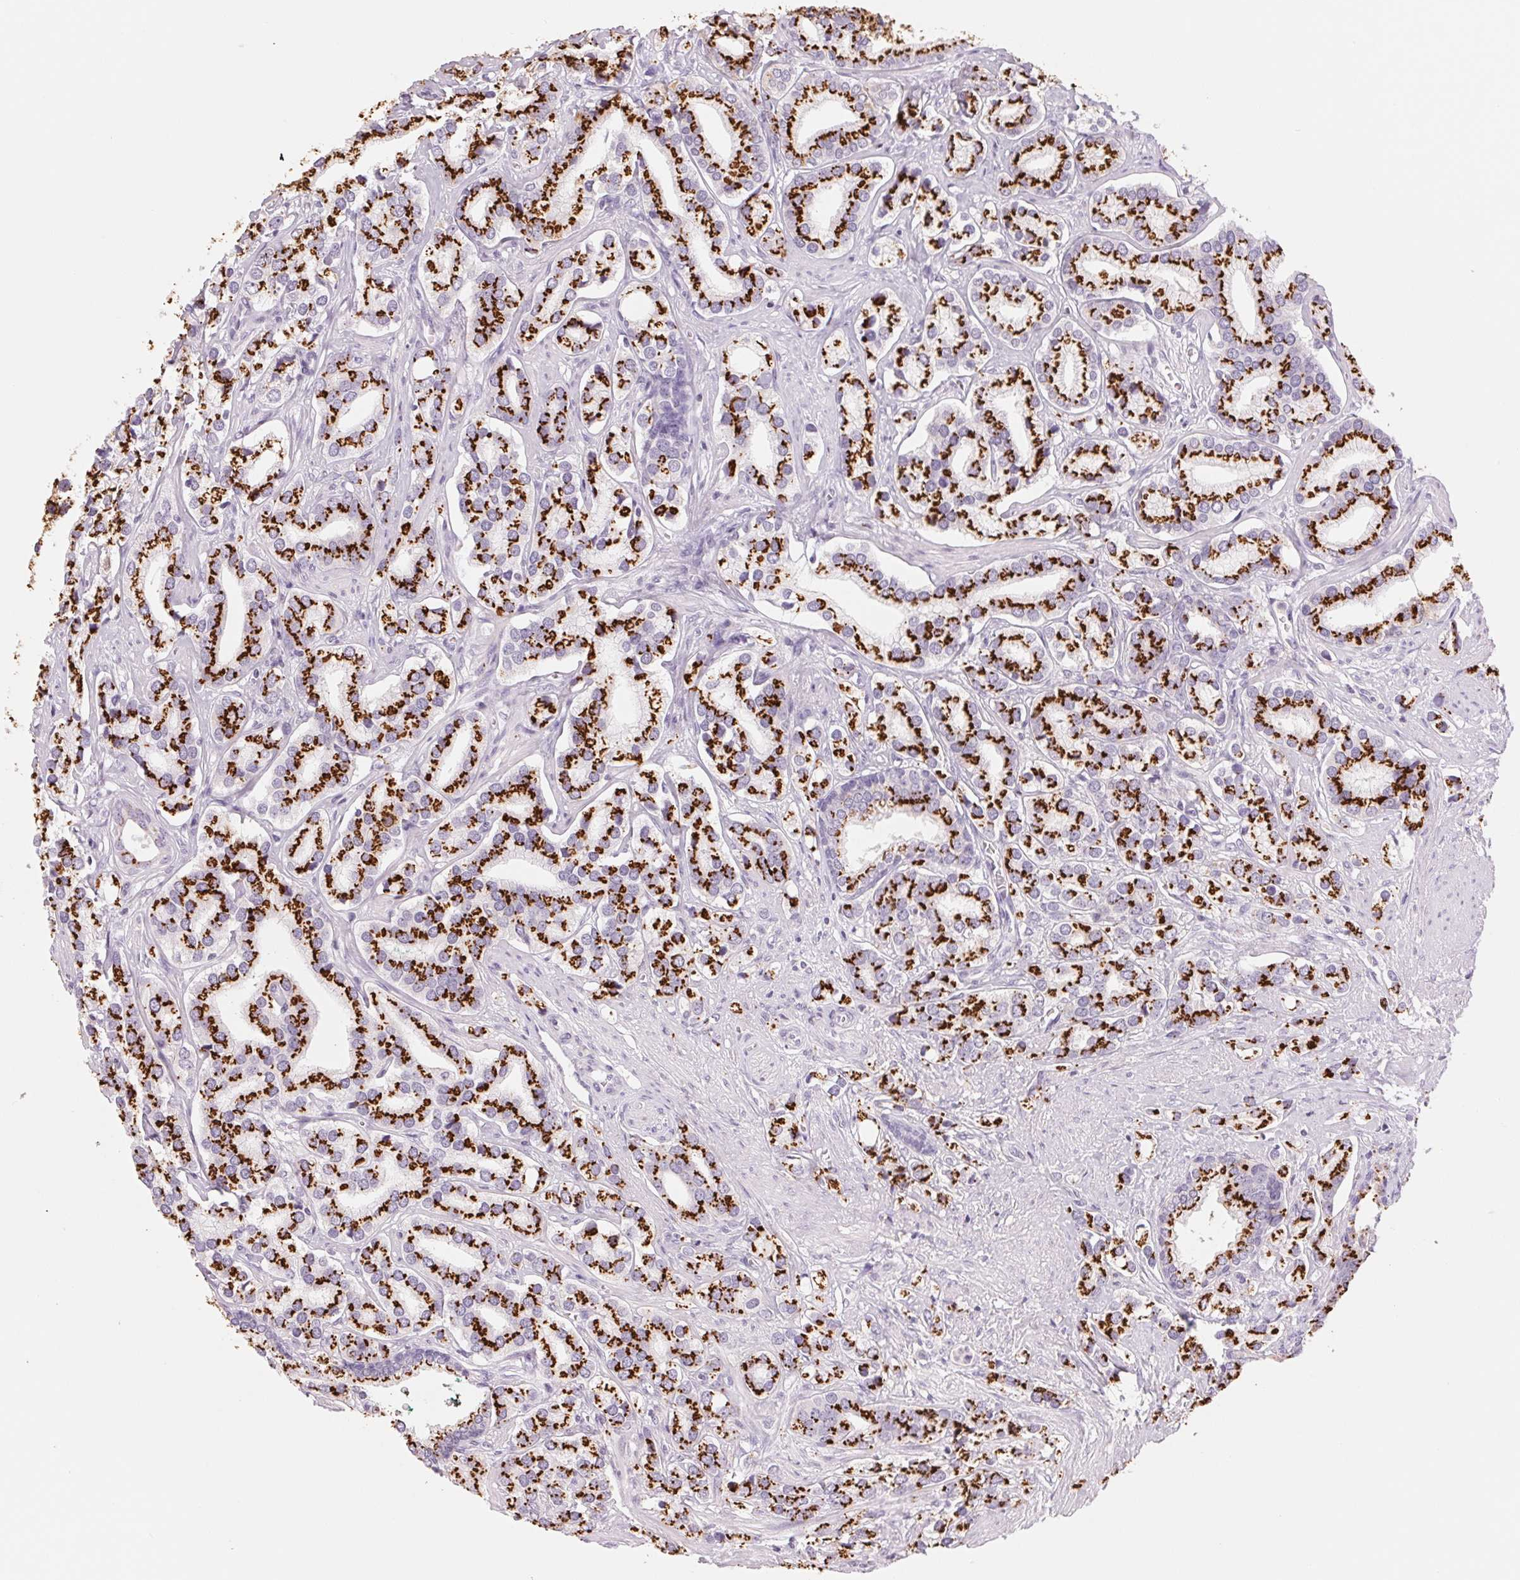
{"staining": {"intensity": "strong", "quantity": ">75%", "location": "cytoplasmic/membranous"}, "tissue": "prostate cancer", "cell_type": "Tumor cells", "image_type": "cancer", "snomed": [{"axis": "morphology", "description": "Adenocarcinoma, High grade"}, {"axis": "topography", "description": "Prostate"}], "caption": "Immunohistochemistry (IHC) of prostate cancer demonstrates high levels of strong cytoplasmic/membranous expression in approximately >75% of tumor cells.", "gene": "GALNT7", "patient": {"sex": "male", "age": 58}}